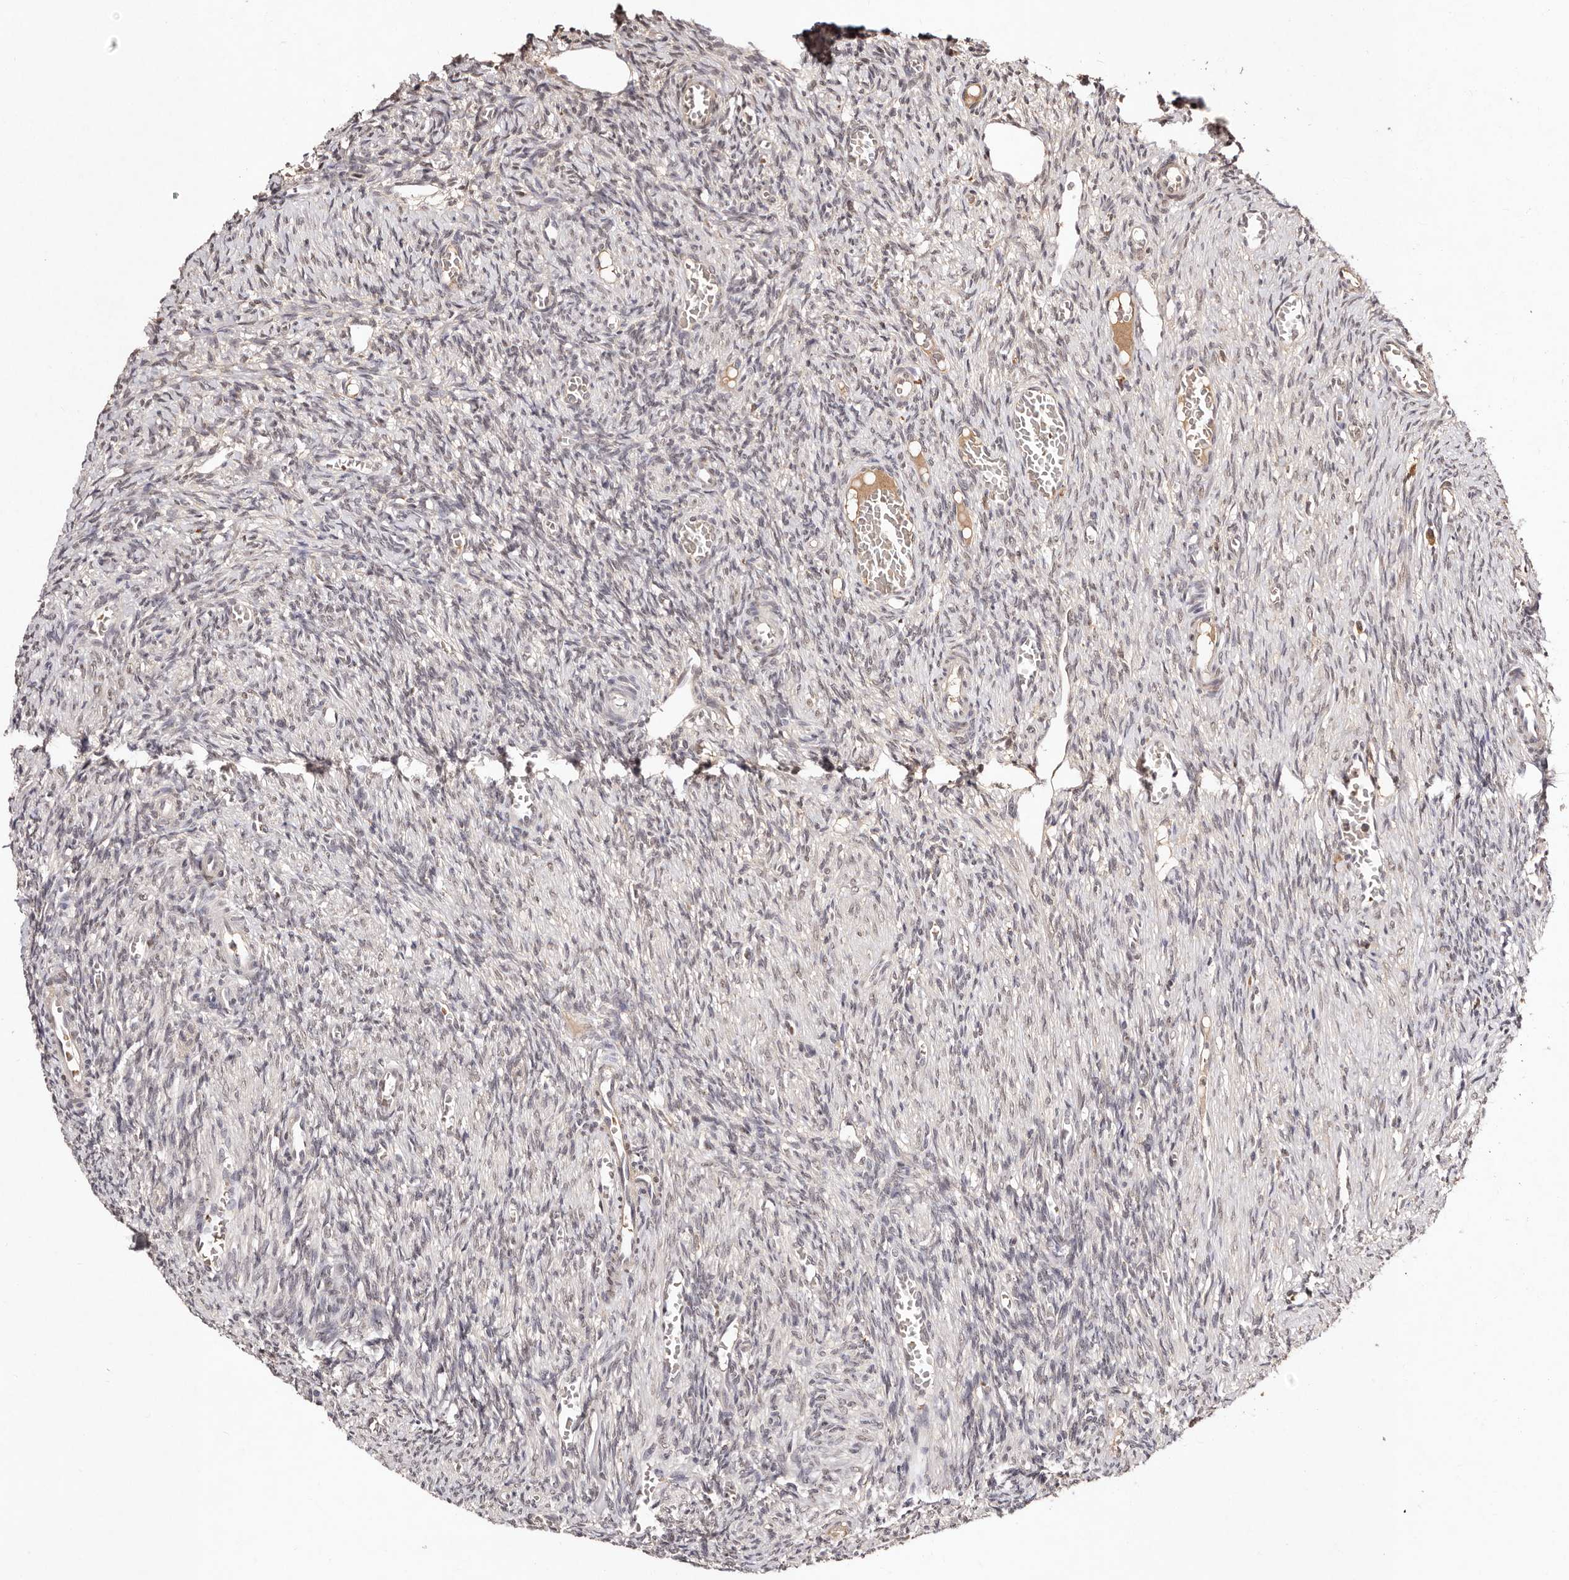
{"staining": {"intensity": "weak", "quantity": "<25%", "location": "nuclear"}, "tissue": "ovary", "cell_type": "Ovarian stroma cells", "image_type": "normal", "snomed": [{"axis": "morphology", "description": "Normal tissue, NOS"}, {"axis": "topography", "description": "Ovary"}], "caption": "Protein analysis of normal ovary demonstrates no significant staining in ovarian stroma cells.", "gene": "BICRAL", "patient": {"sex": "female", "age": 27}}